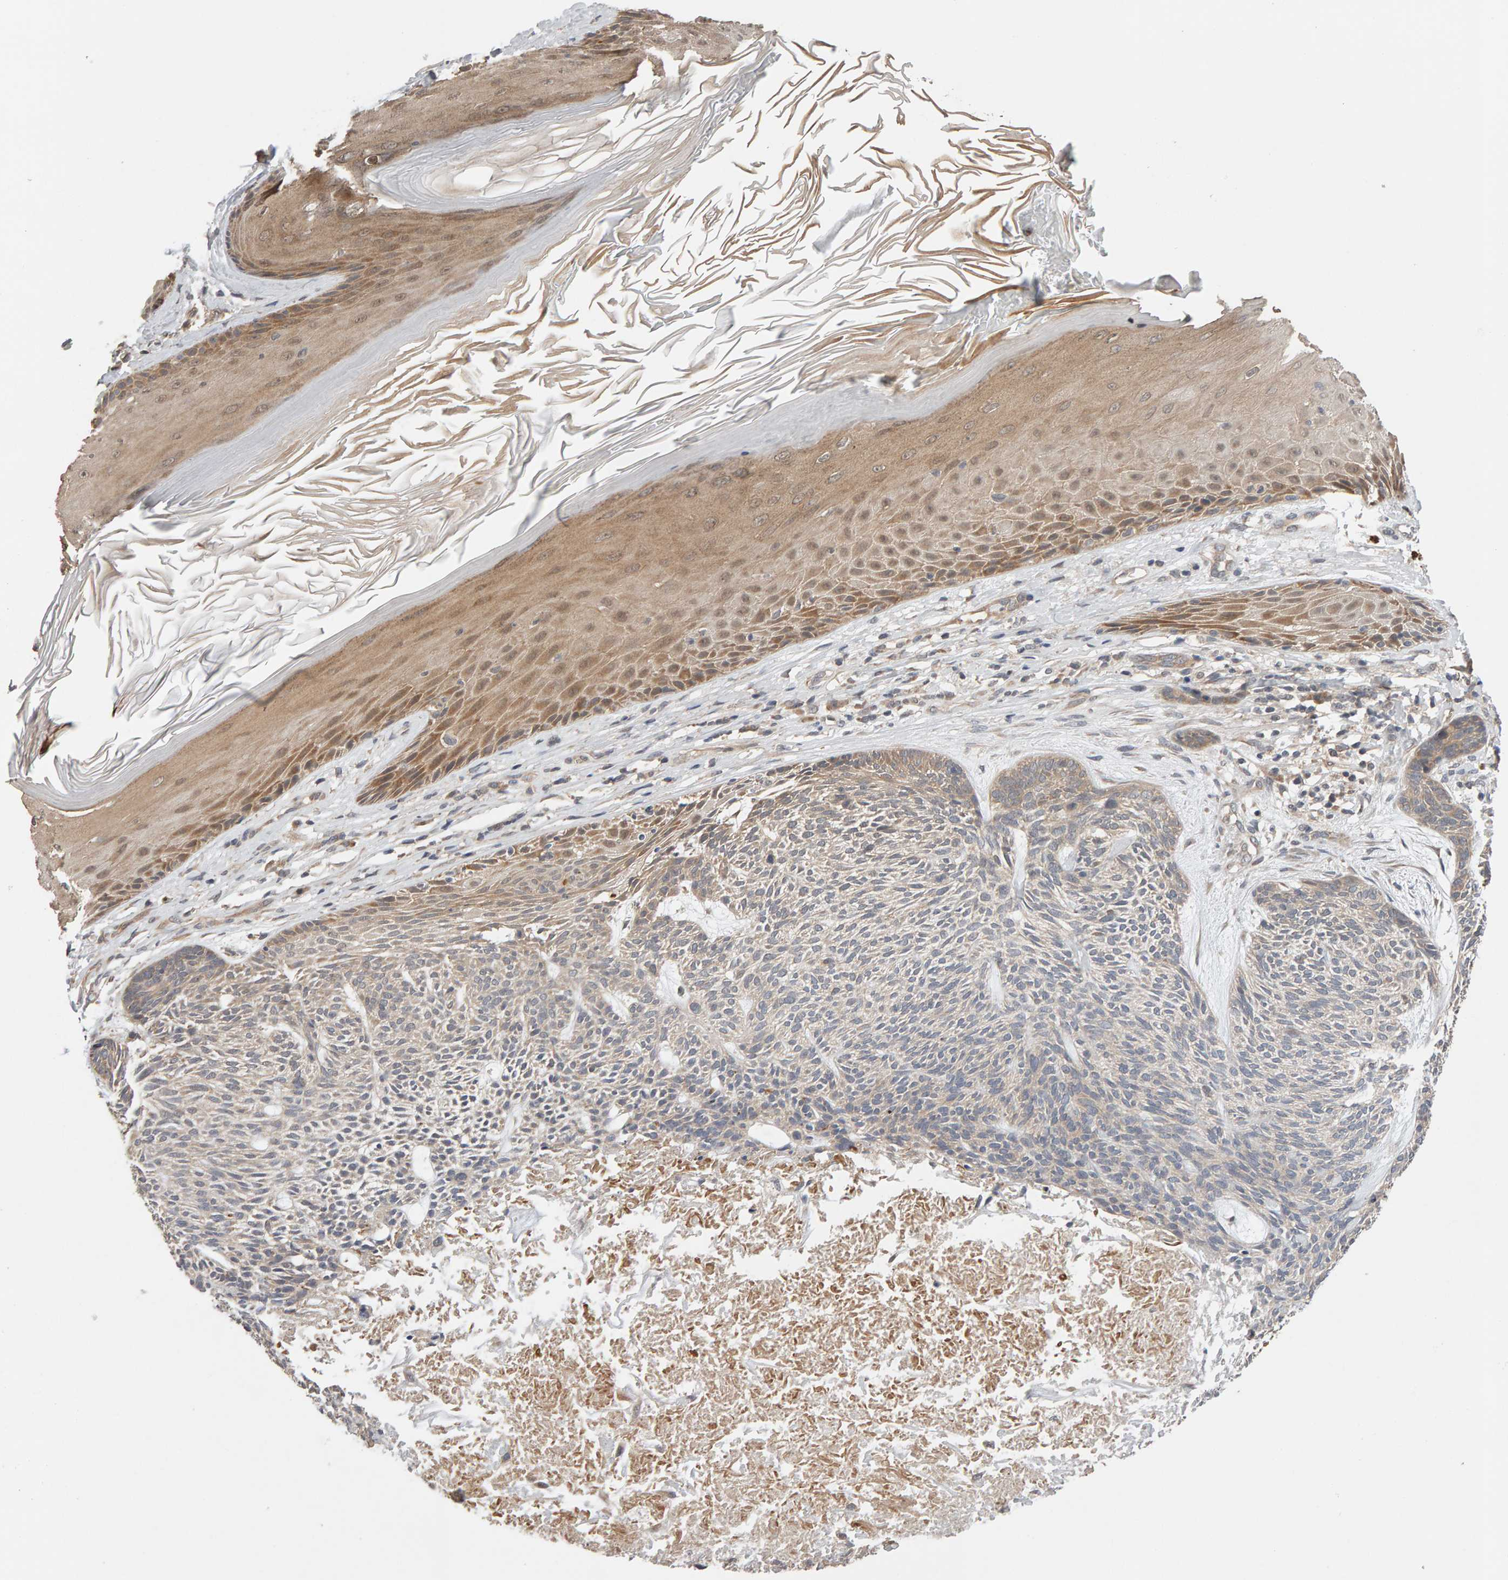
{"staining": {"intensity": "weak", "quantity": "25%-75%", "location": "cytoplasmic/membranous"}, "tissue": "skin cancer", "cell_type": "Tumor cells", "image_type": "cancer", "snomed": [{"axis": "morphology", "description": "Basal cell carcinoma"}, {"axis": "topography", "description": "Skin"}], "caption": "Tumor cells exhibit low levels of weak cytoplasmic/membranous positivity in about 25%-75% of cells in human skin cancer (basal cell carcinoma). (DAB (3,3'-diaminobenzidine) IHC with brightfield microscopy, high magnification).", "gene": "DNAJC7", "patient": {"sex": "male", "age": 55}}